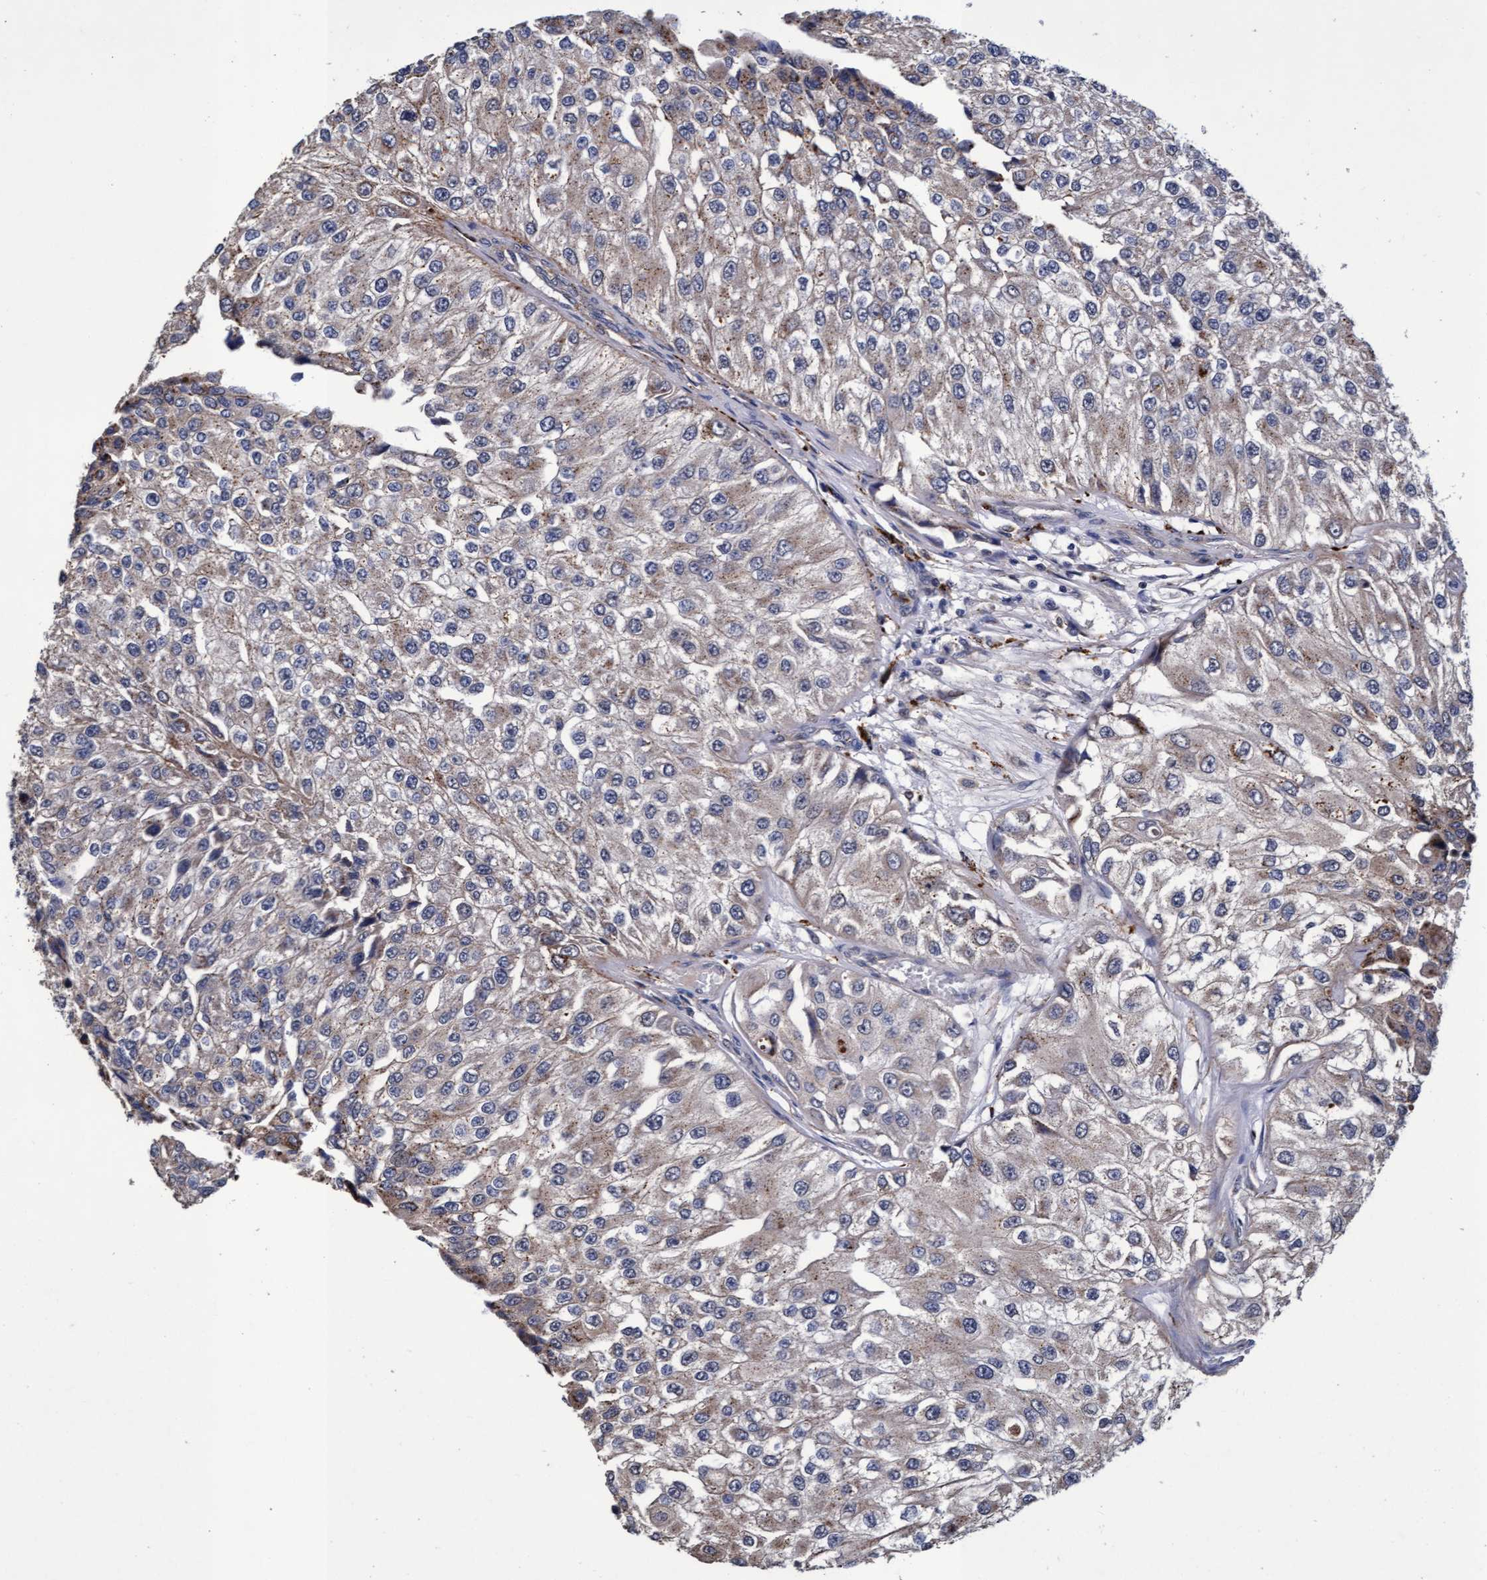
{"staining": {"intensity": "weak", "quantity": "<25%", "location": "cytoplasmic/membranous"}, "tissue": "urothelial cancer", "cell_type": "Tumor cells", "image_type": "cancer", "snomed": [{"axis": "morphology", "description": "Urothelial carcinoma, High grade"}, {"axis": "topography", "description": "Kidney"}, {"axis": "topography", "description": "Urinary bladder"}], "caption": "The image displays no significant expression in tumor cells of urothelial cancer.", "gene": "CPQ", "patient": {"sex": "male", "age": 77}}